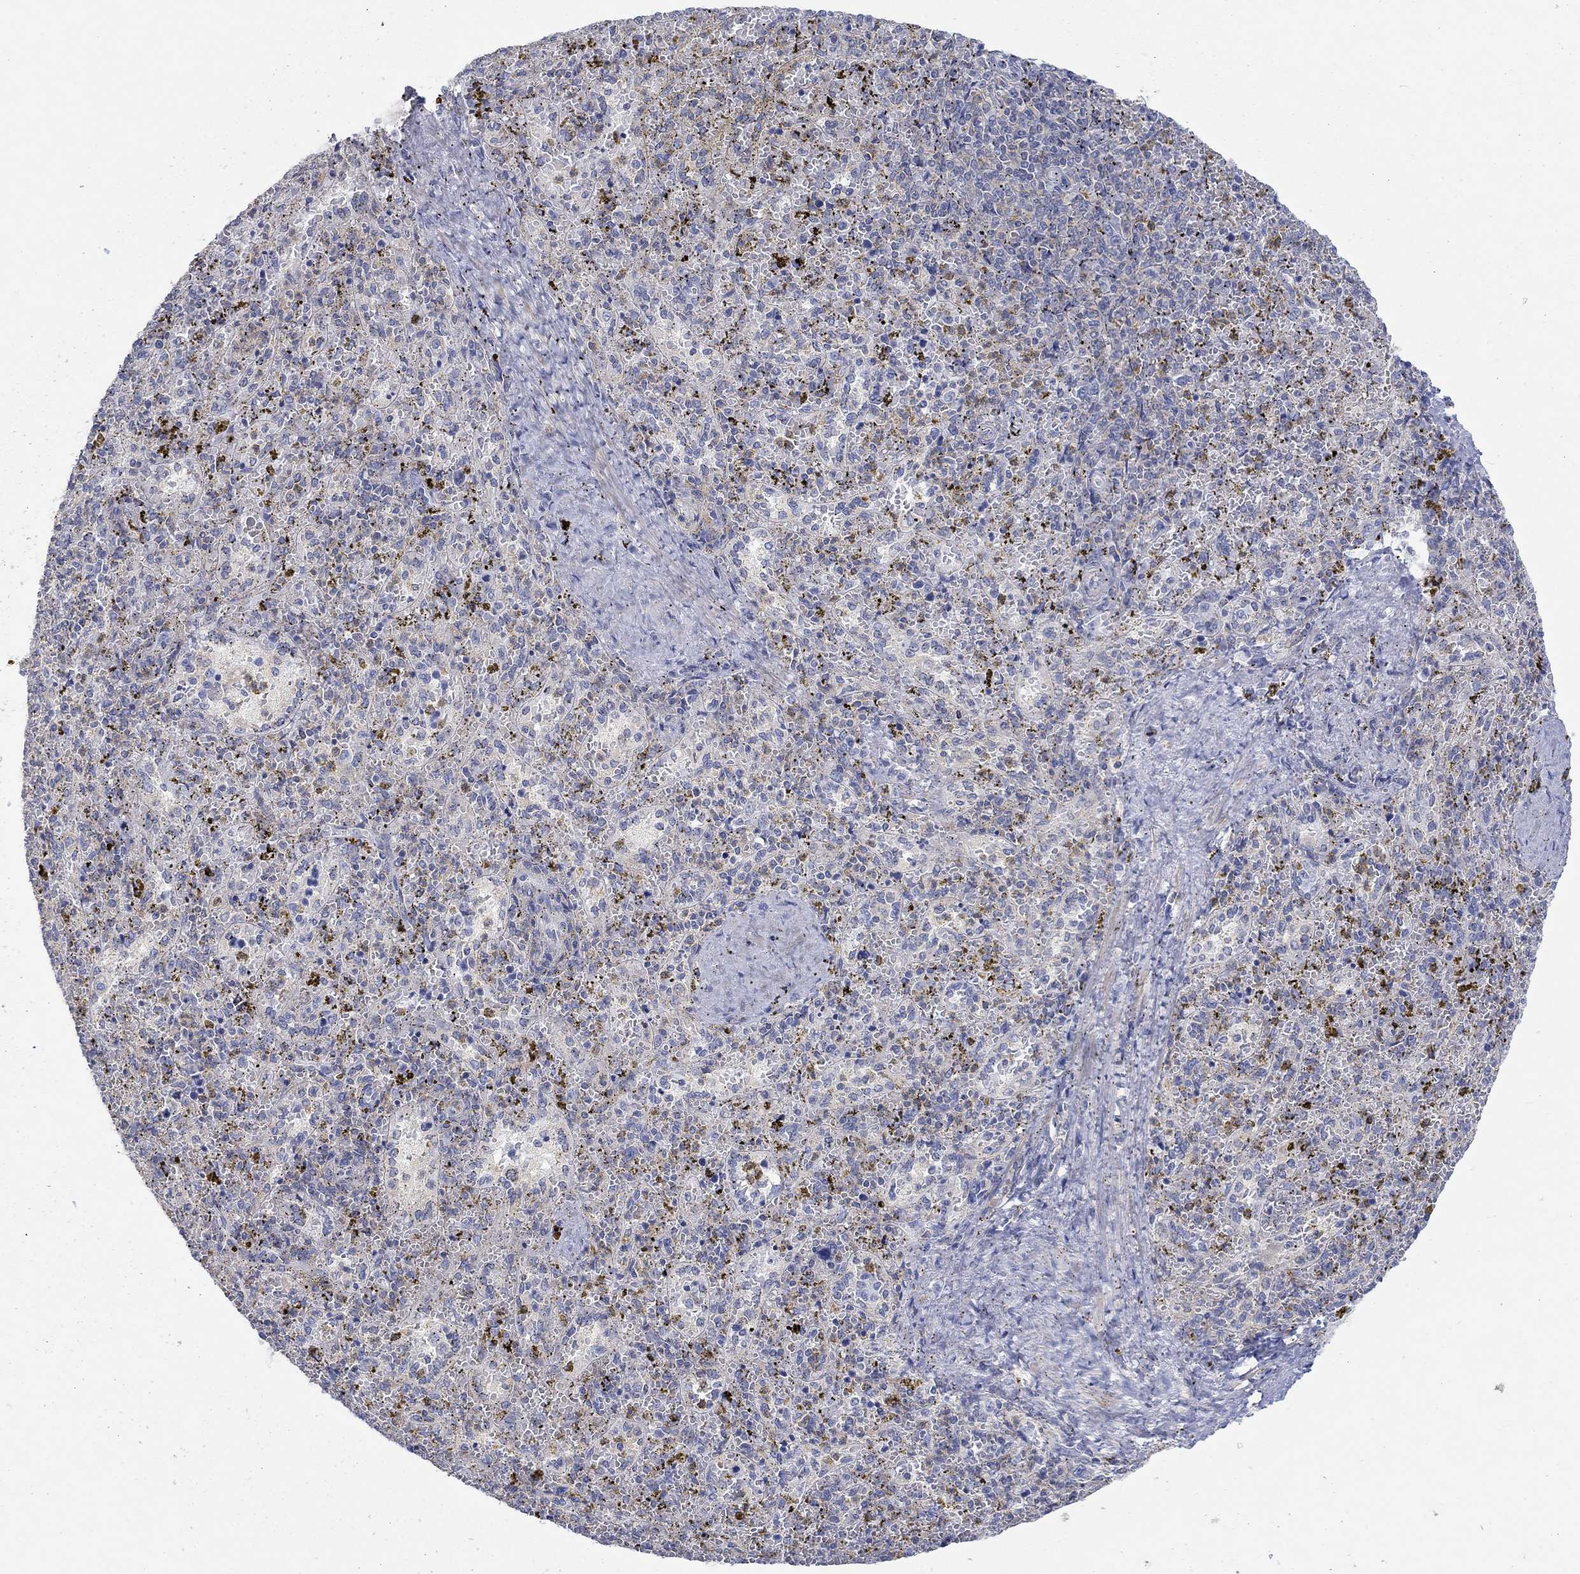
{"staining": {"intensity": "negative", "quantity": "none", "location": "none"}, "tissue": "spleen", "cell_type": "Cells in red pulp", "image_type": "normal", "snomed": [{"axis": "morphology", "description": "Normal tissue, NOS"}, {"axis": "topography", "description": "Spleen"}], "caption": "DAB immunohistochemical staining of benign spleen demonstrates no significant positivity in cells in red pulp. (DAB (3,3'-diaminobenzidine) immunohistochemistry (IHC), high magnification).", "gene": "PPIL6", "patient": {"sex": "female", "age": 50}}